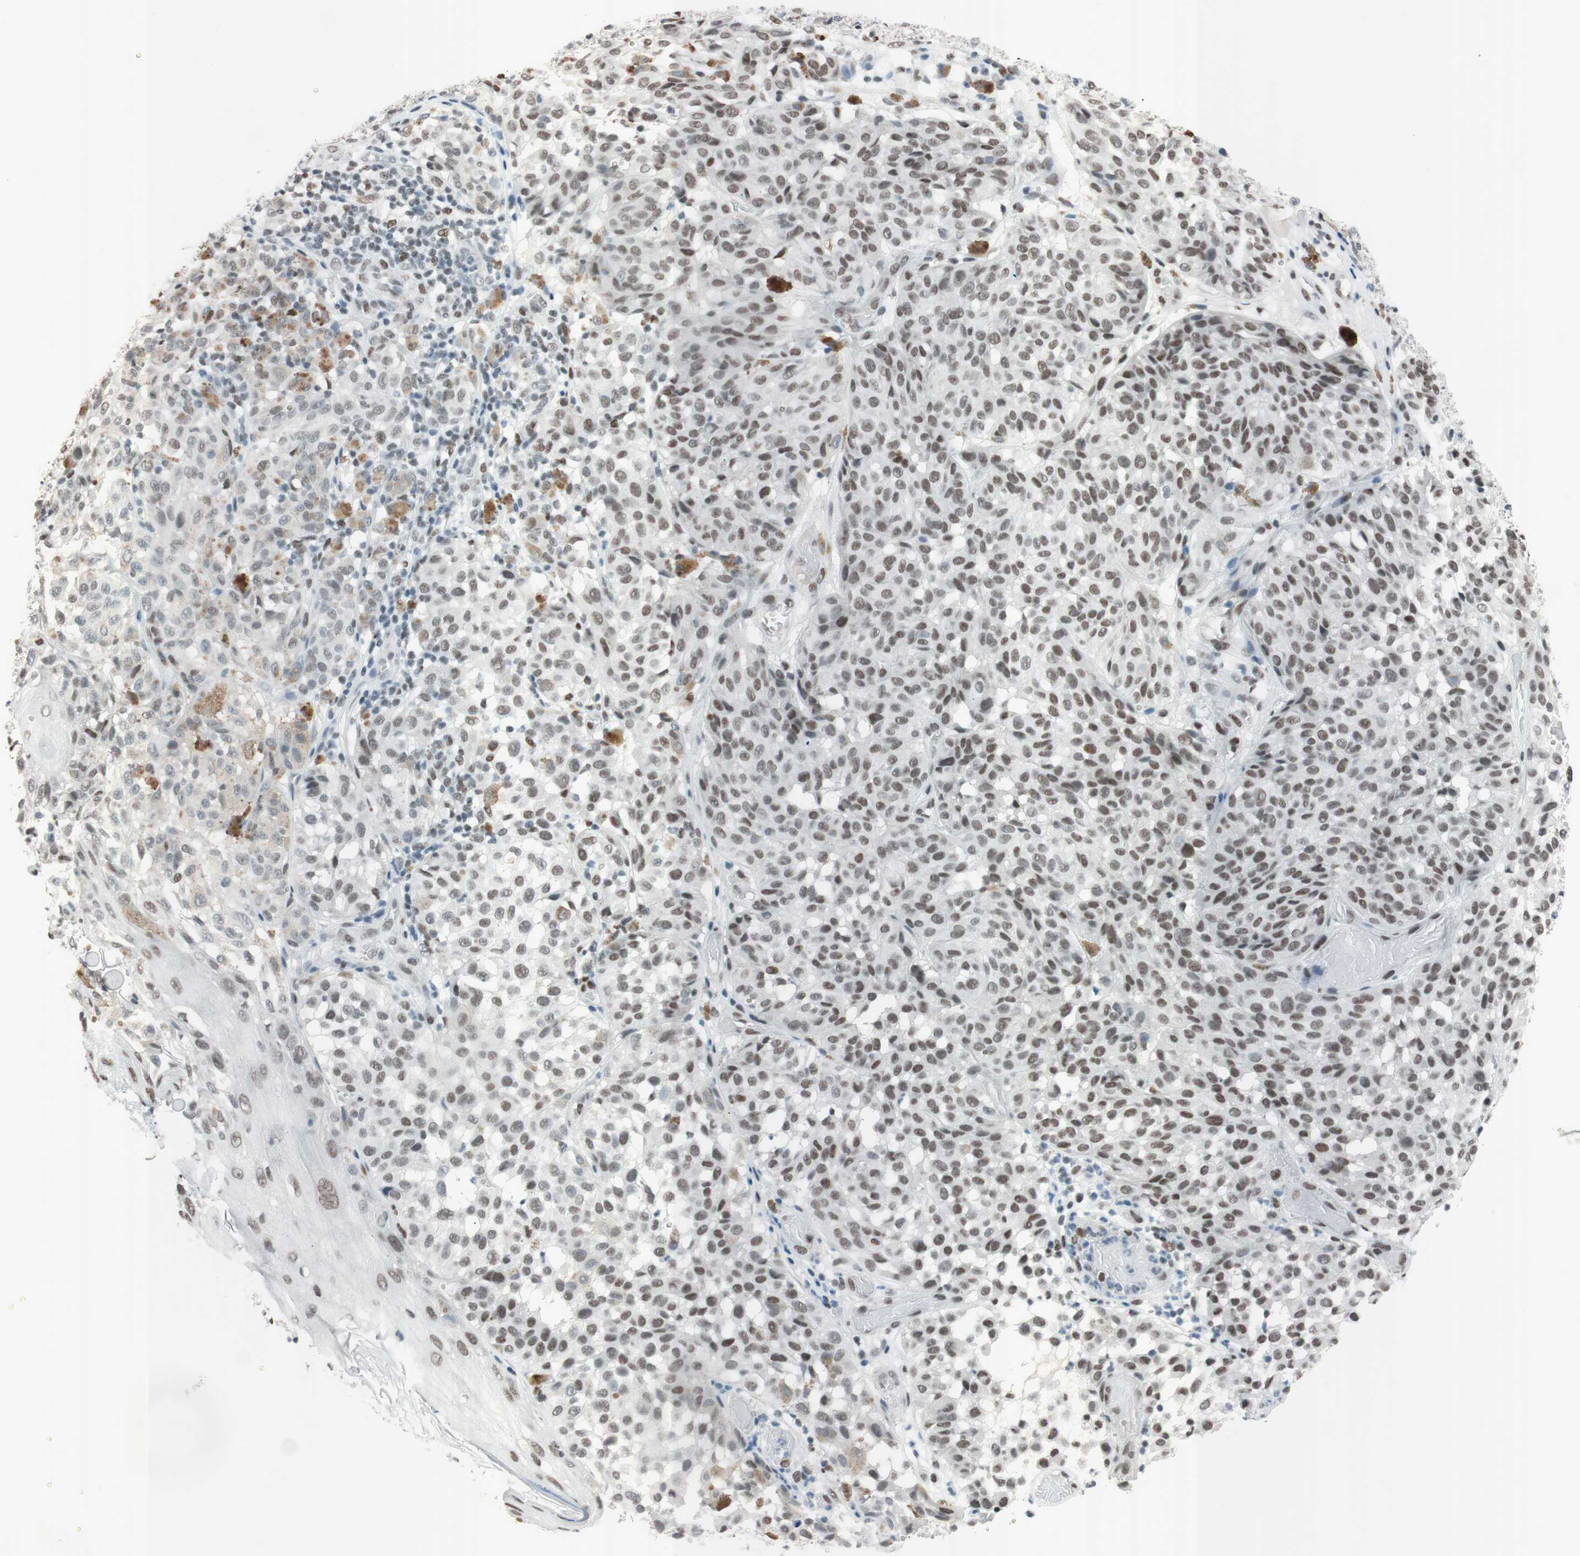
{"staining": {"intensity": "moderate", "quantity": "25%-75%", "location": "nuclear"}, "tissue": "melanoma", "cell_type": "Tumor cells", "image_type": "cancer", "snomed": [{"axis": "morphology", "description": "Malignant melanoma, NOS"}, {"axis": "topography", "description": "Skin"}], "caption": "A medium amount of moderate nuclear staining is identified in about 25%-75% of tumor cells in melanoma tissue. (Brightfield microscopy of DAB IHC at high magnification).", "gene": "ARID1A", "patient": {"sex": "female", "age": 46}}